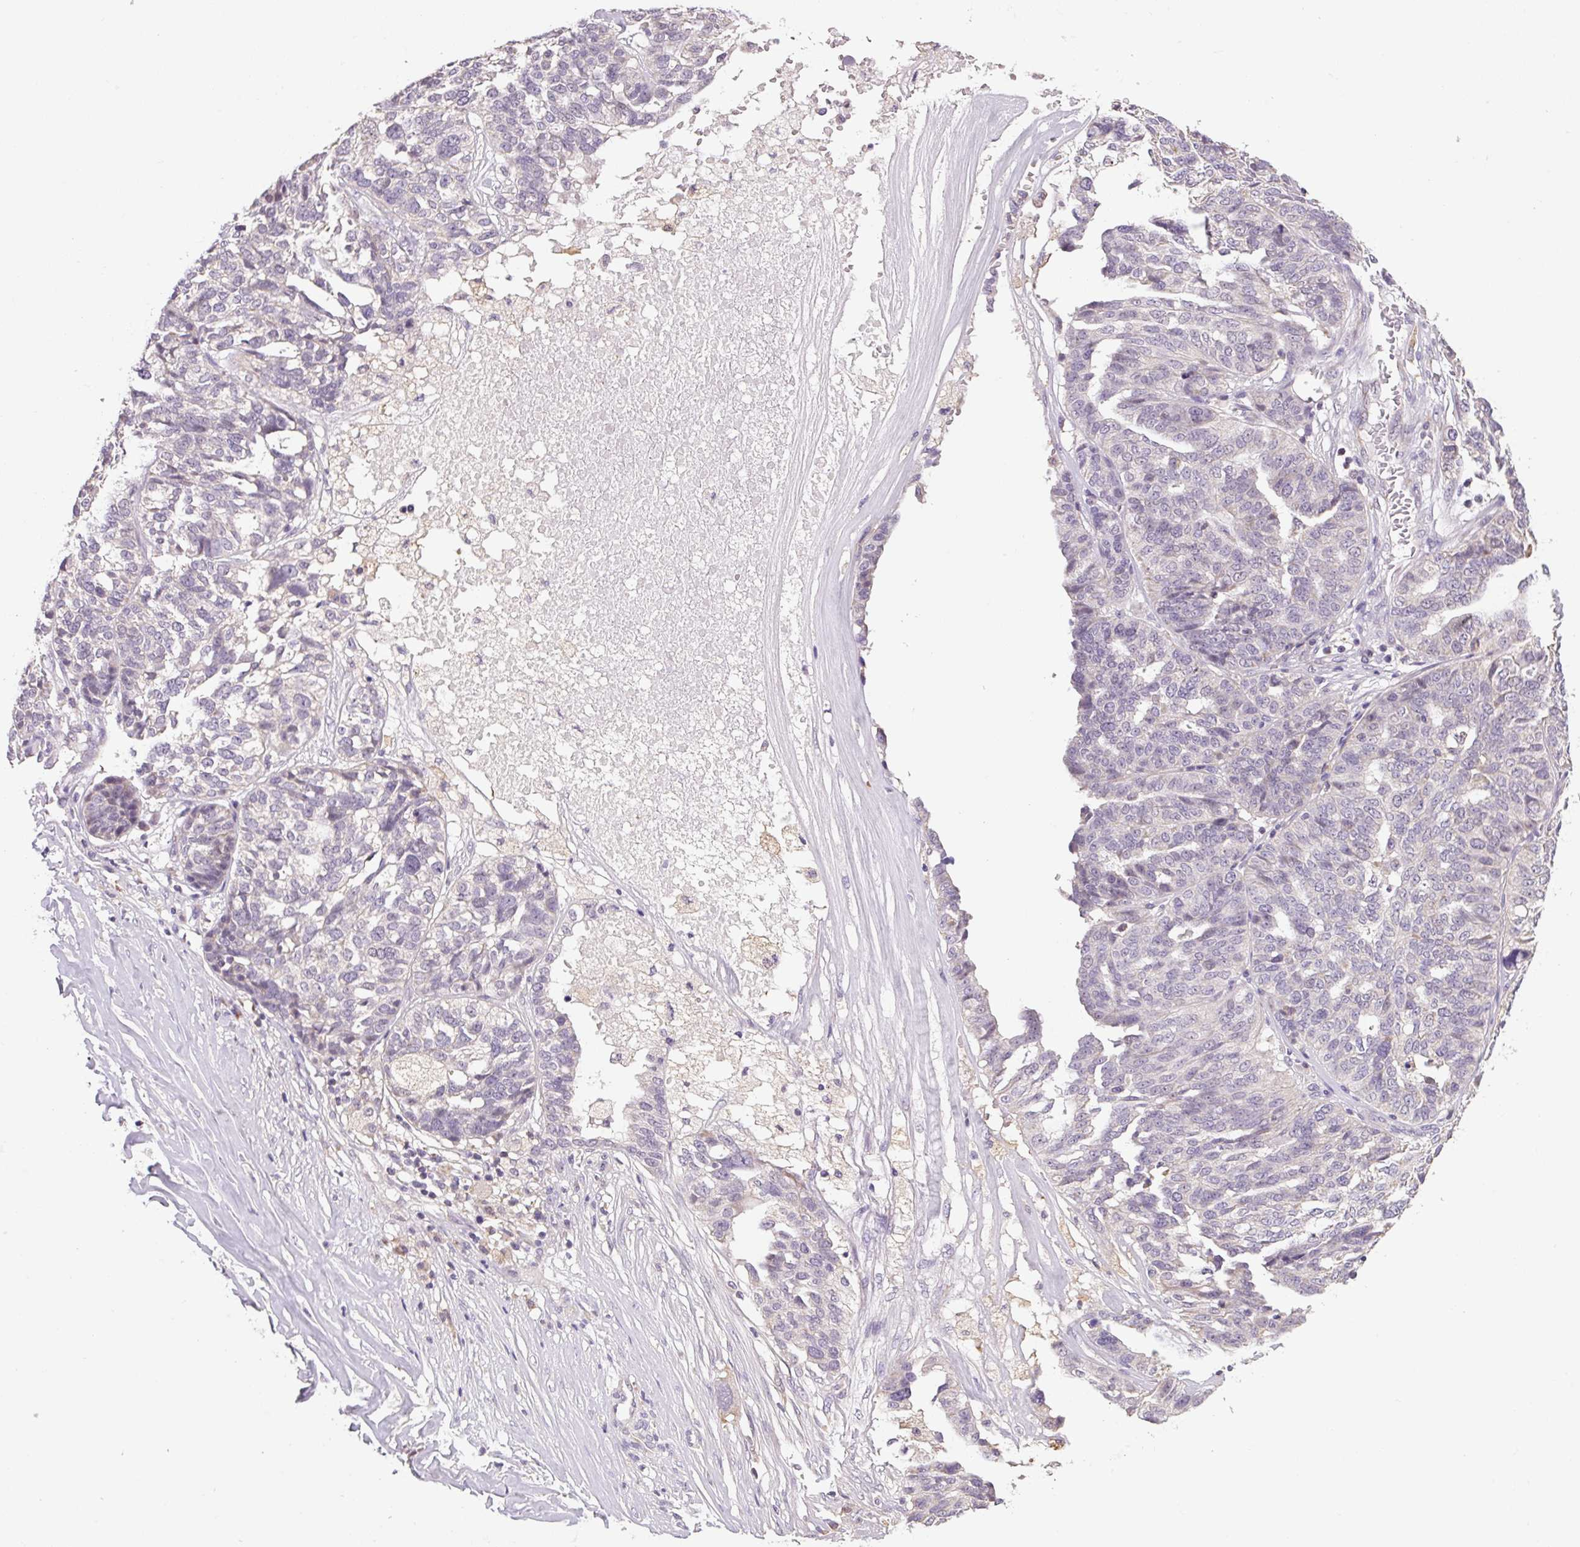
{"staining": {"intensity": "negative", "quantity": "none", "location": "none"}, "tissue": "ovarian cancer", "cell_type": "Tumor cells", "image_type": "cancer", "snomed": [{"axis": "morphology", "description": "Cystadenocarcinoma, serous, NOS"}, {"axis": "topography", "description": "Ovary"}], "caption": "Tumor cells show no significant protein positivity in serous cystadenocarcinoma (ovarian).", "gene": "SGF29", "patient": {"sex": "female", "age": 59}}